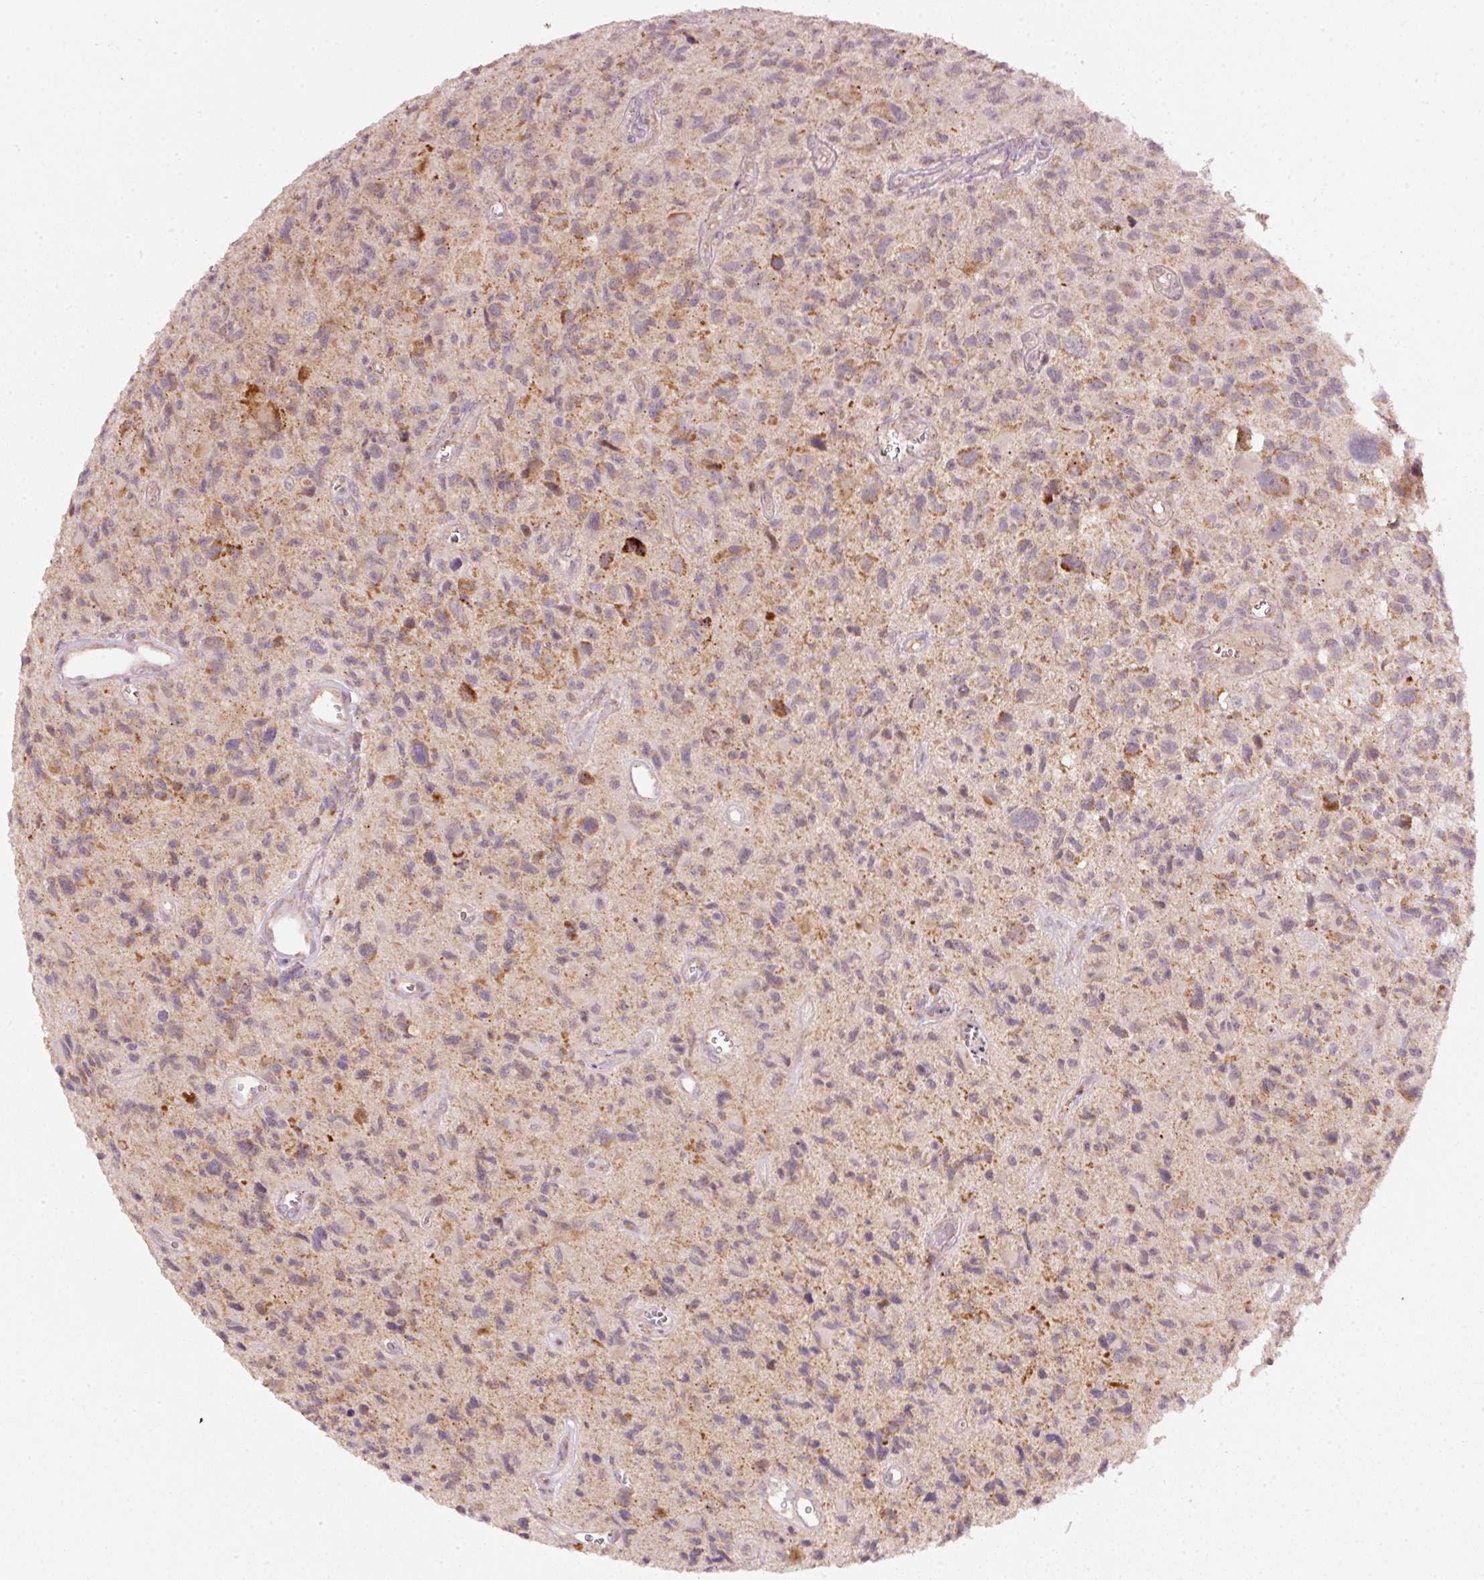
{"staining": {"intensity": "moderate", "quantity": "<25%", "location": "cytoplasmic/membranous"}, "tissue": "glioma", "cell_type": "Tumor cells", "image_type": "cancer", "snomed": [{"axis": "morphology", "description": "Glioma, malignant, High grade"}, {"axis": "topography", "description": "Brain"}], "caption": "Human glioma stained with a protein marker demonstrates moderate staining in tumor cells.", "gene": "TOB2", "patient": {"sex": "male", "age": 76}}